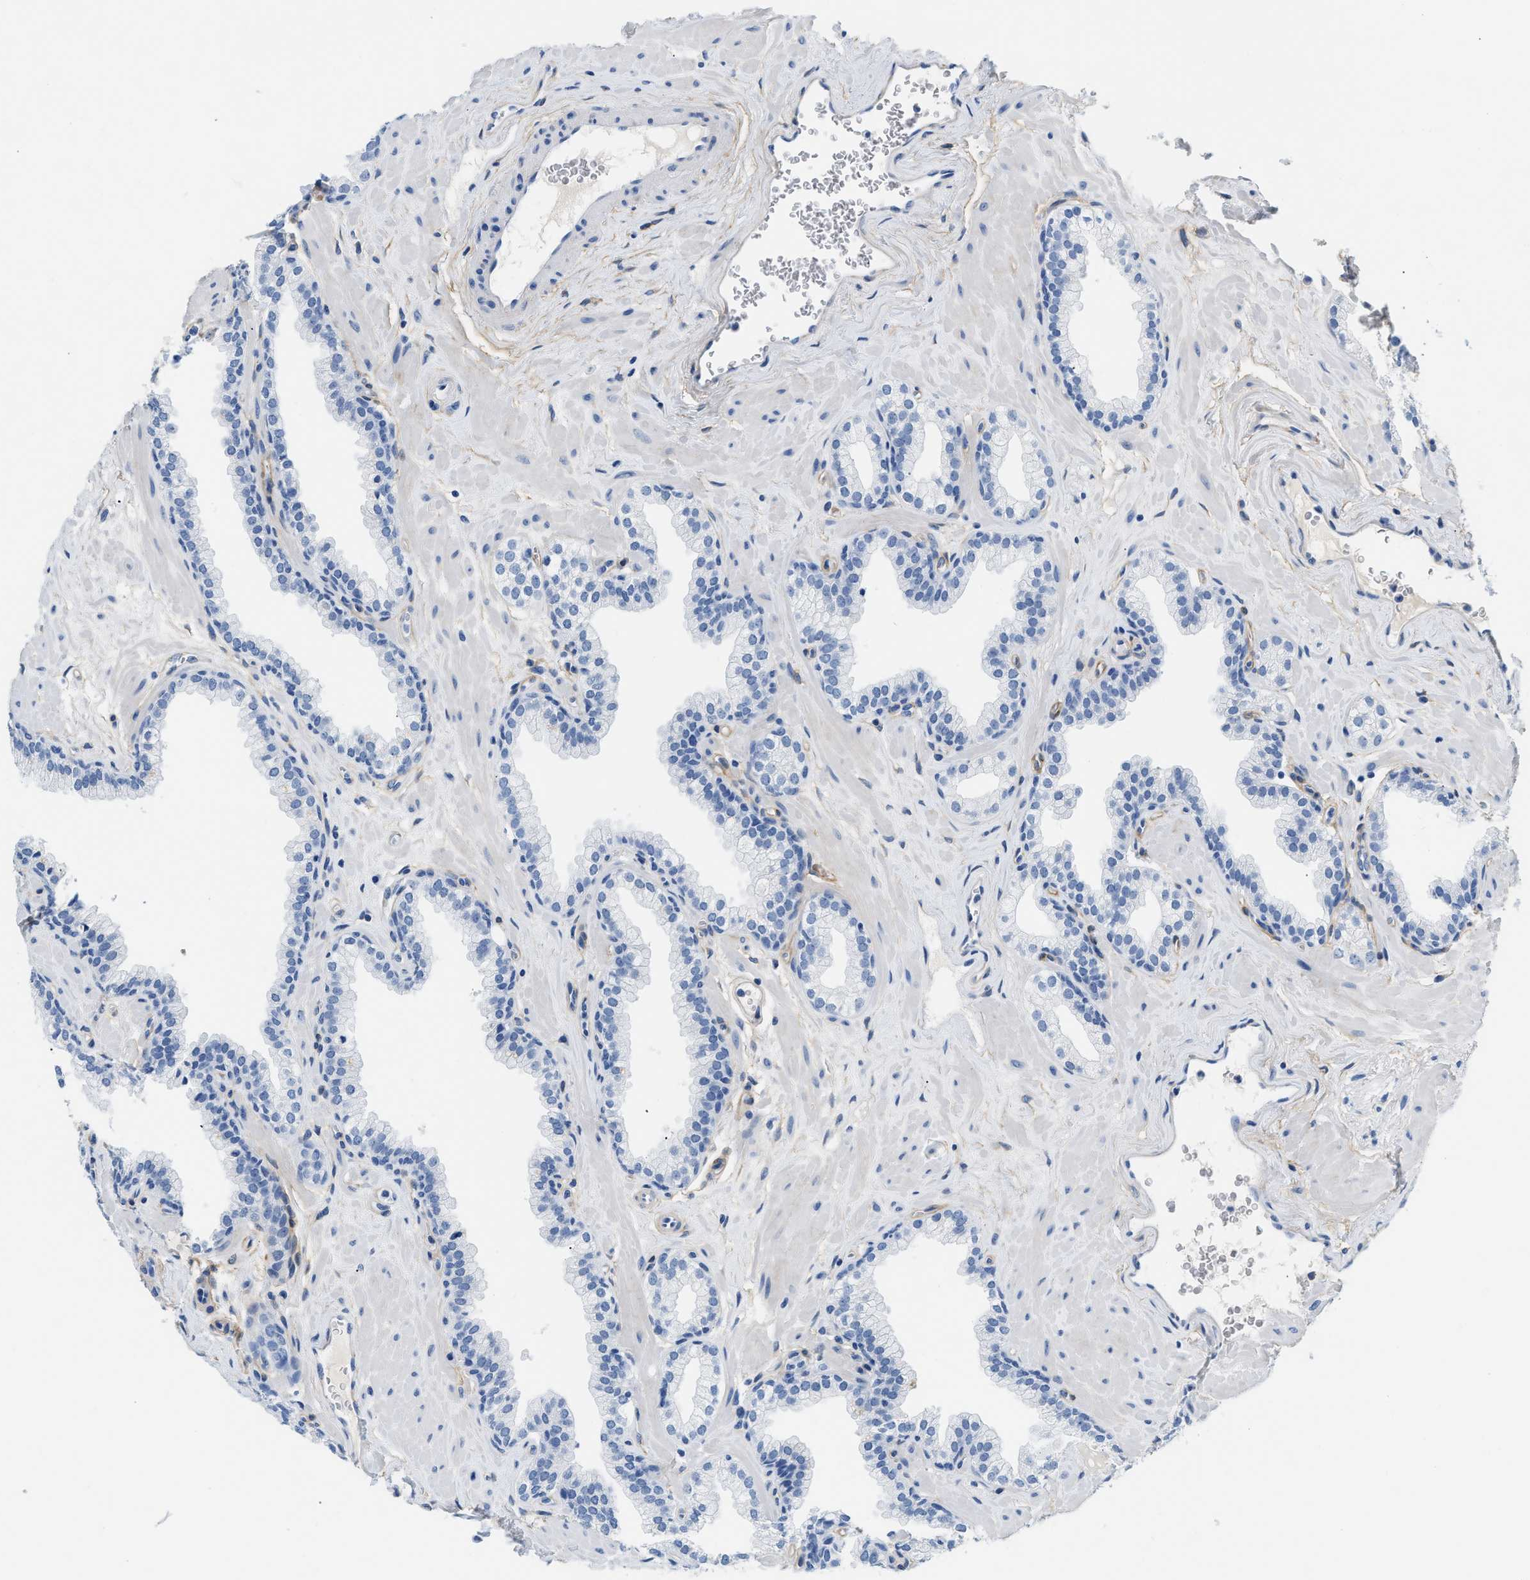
{"staining": {"intensity": "negative", "quantity": "none", "location": "none"}, "tissue": "prostate", "cell_type": "Glandular cells", "image_type": "normal", "snomed": [{"axis": "morphology", "description": "Normal tissue, NOS"}, {"axis": "morphology", "description": "Urothelial carcinoma, Low grade"}, {"axis": "topography", "description": "Urinary bladder"}, {"axis": "topography", "description": "Prostate"}], "caption": "High power microscopy histopathology image of an immunohistochemistry (IHC) image of normal prostate, revealing no significant staining in glandular cells.", "gene": "PDGFRB", "patient": {"sex": "male", "age": 60}}